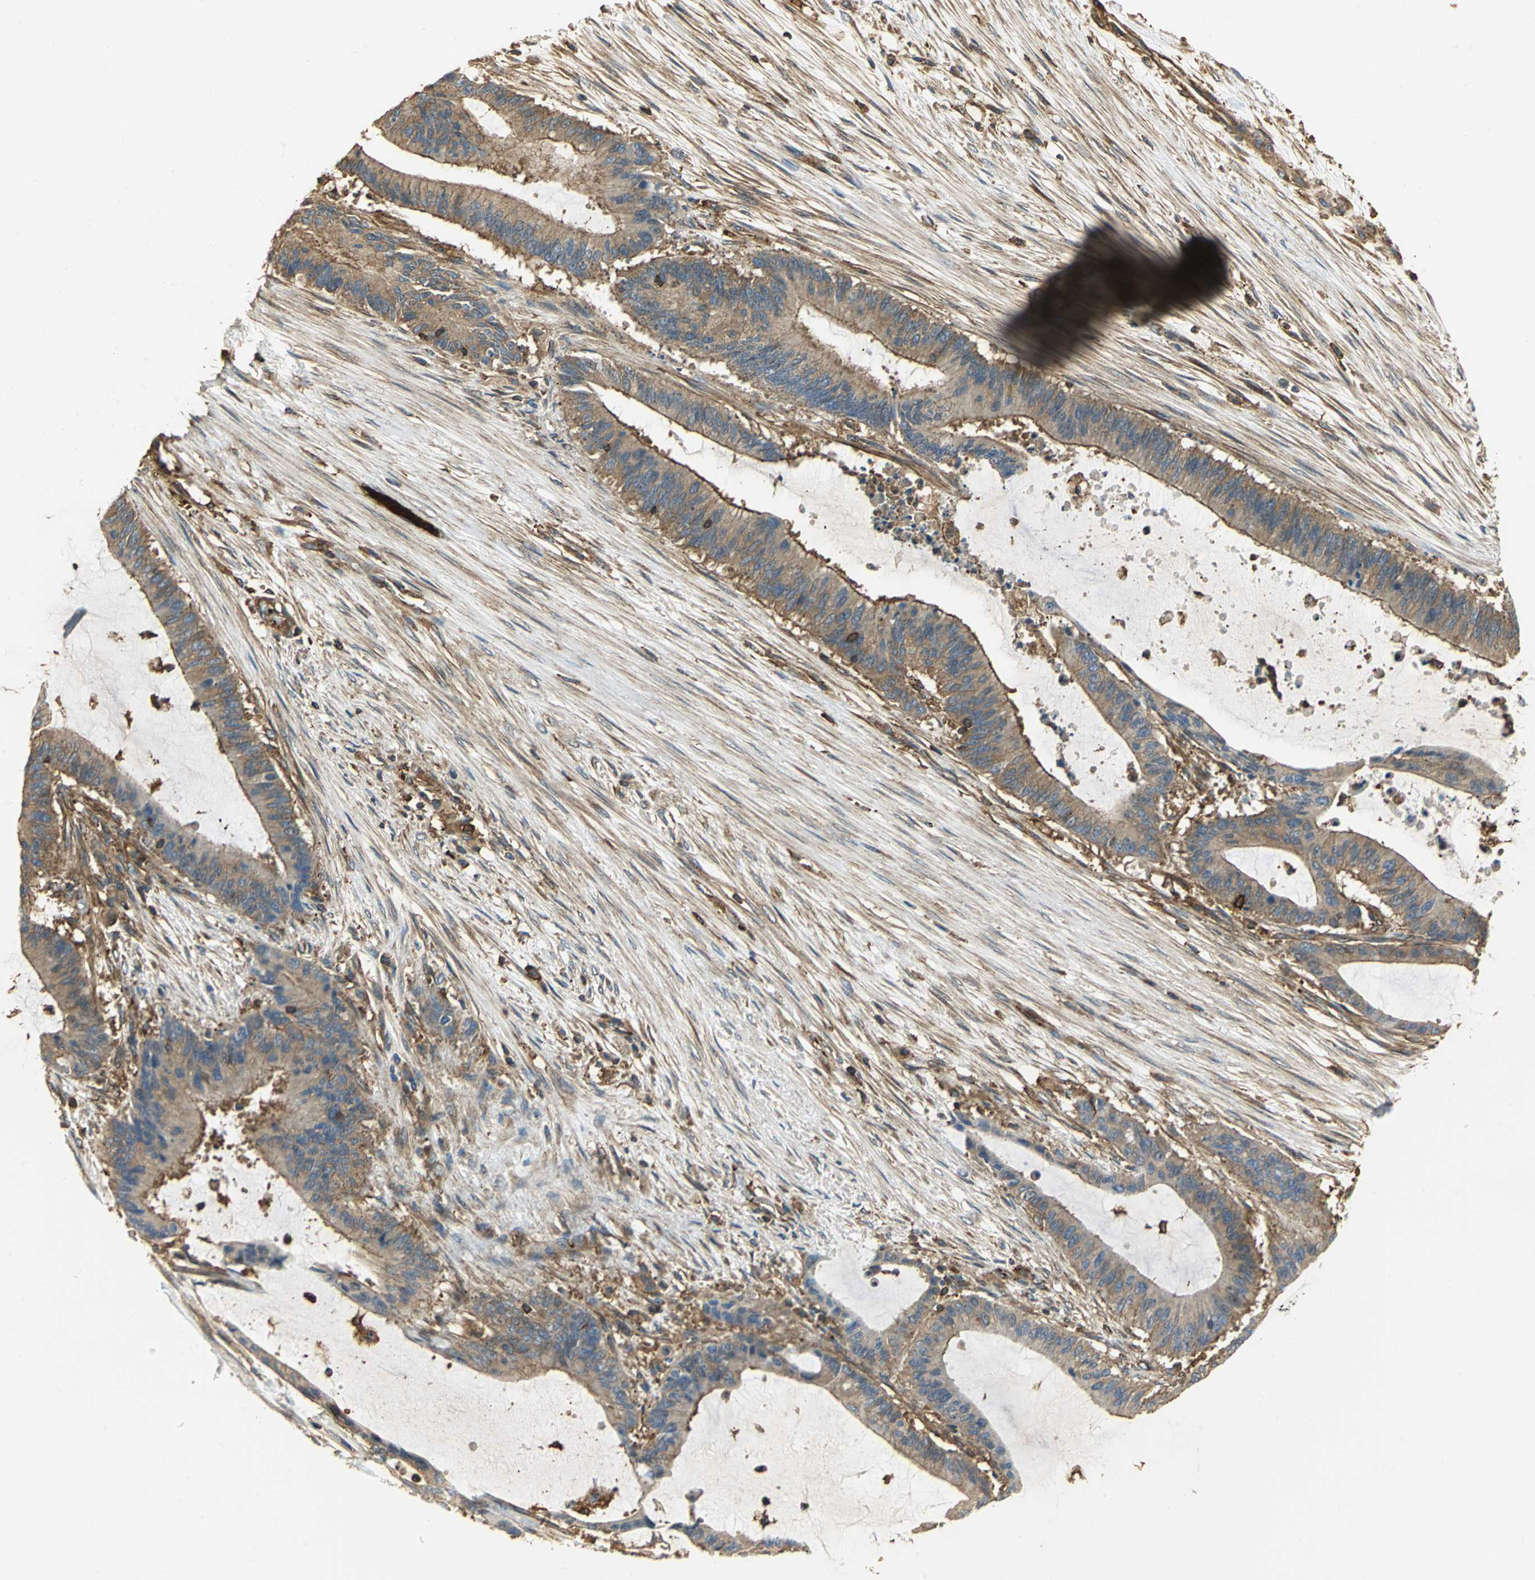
{"staining": {"intensity": "moderate", "quantity": ">75%", "location": "cytoplasmic/membranous"}, "tissue": "liver cancer", "cell_type": "Tumor cells", "image_type": "cancer", "snomed": [{"axis": "morphology", "description": "Cholangiocarcinoma"}, {"axis": "topography", "description": "Liver"}], "caption": "IHC (DAB) staining of human liver cholangiocarcinoma demonstrates moderate cytoplasmic/membranous protein expression in approximately >75% of tumor cells.", "gene": "TLN1", "patient": {"sex": "female", "age": 73}}